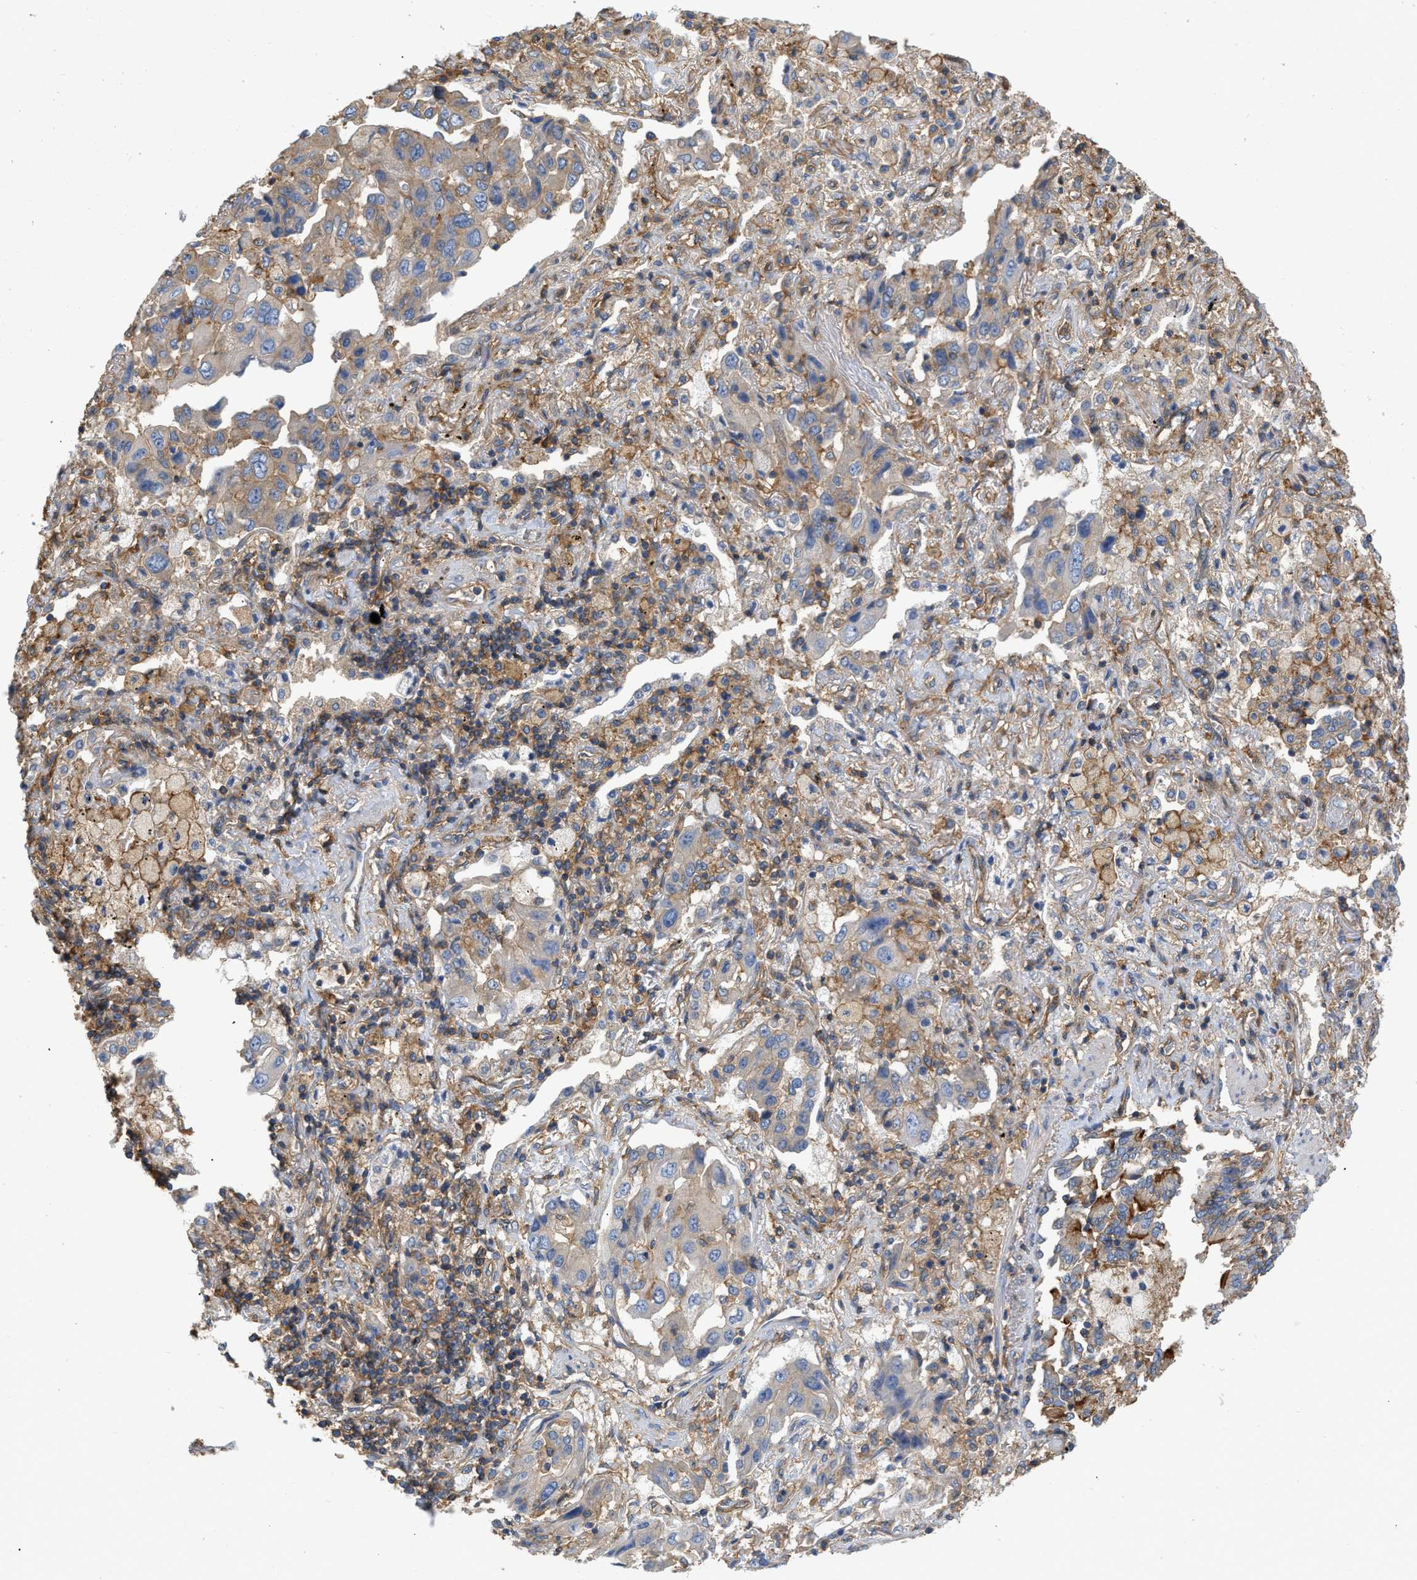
{"staining": {"intensity": "weak", "quantity": "25%-75%", "location": "cytoplasmic/membranous"}, "tissue": "lung cancer", "cell_type": "Tumor cells", "image_type": "cancer", "snomed": [{"axis": "morphology", "description": "Adenocarcinoma, NOS"}, {"axis": "topography", "description": "Lung"}], "caption": "Weak cytoplasmic/membranous expression is identified in about 25%-75% of tumor cells in lung cancer.", "gene": "GNB4", "patient": {"sex": "female", "age": 65}}